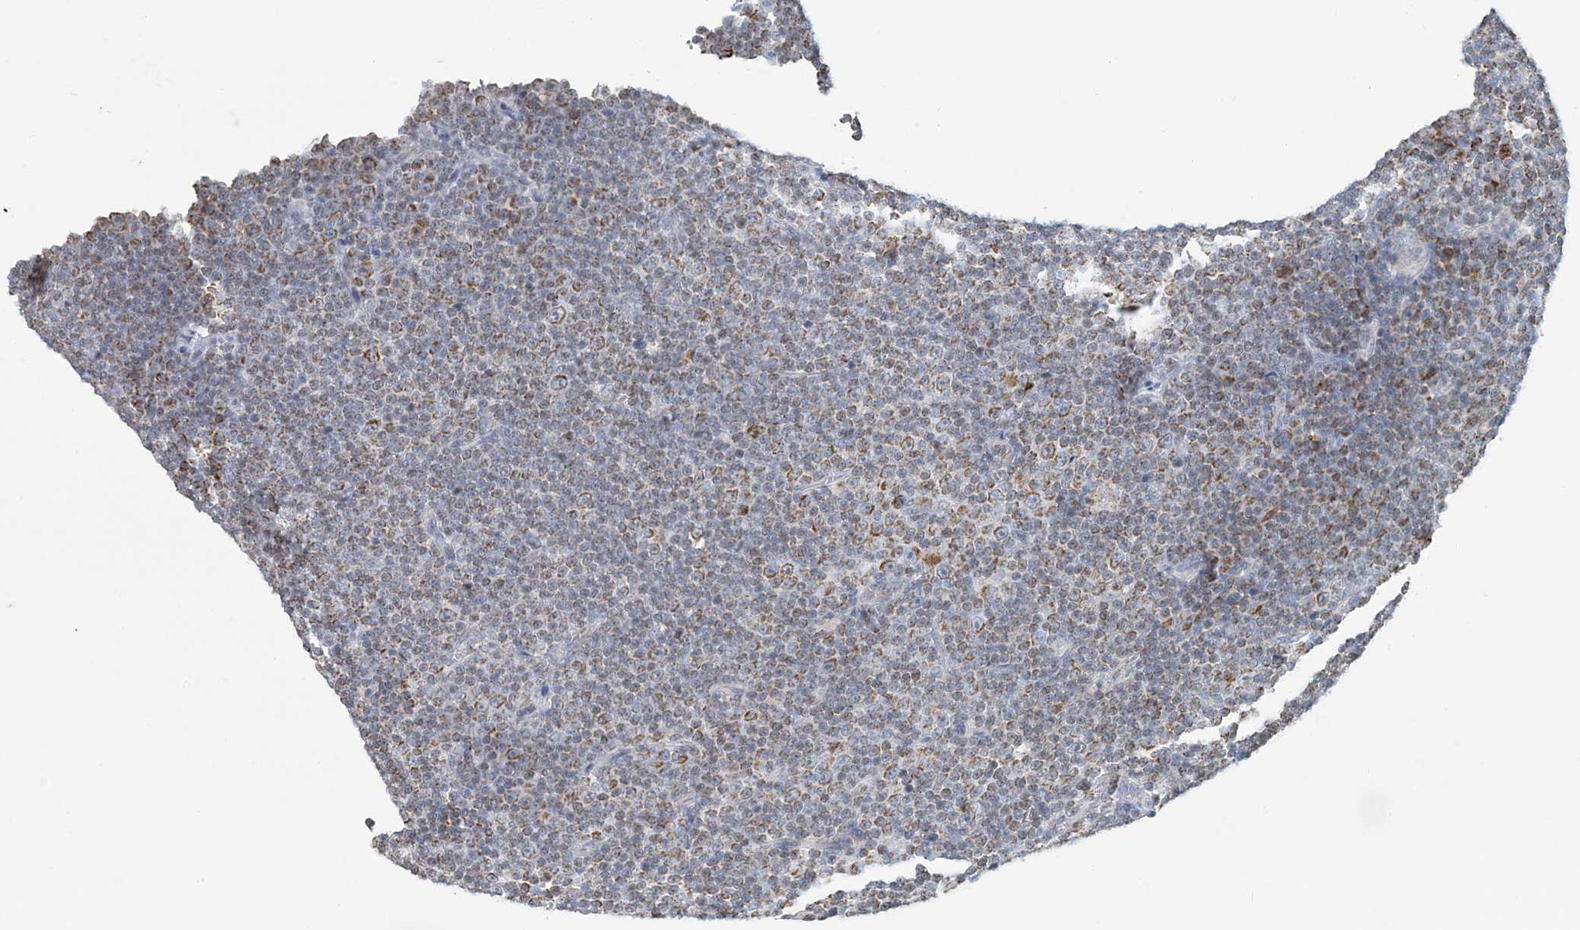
{"staining": {"intensity": "moderate", "quantity": ">75%", "location": "cytoplasmic/membranous"}, "tissue": "lymphoma", "cell_type": "Tumor cells", "image_type": "cancer", "snomed": [{"axis": "morphology", "description": "Malignant lymphoma, non-Hodgkin's type, Low grade"}, {"axis": "topography", "description": "Lymph node"}], "caption": "Immunohistochemistry (IHC) staining of lymphoma, which demonstrates medium levels of moderate cytoplasmic/membranous expression in about >75% of tumor cells indicating moderate cytoplasmic/membranous protein positivity. The staining was performed using DAB (brown) for protein detection and nuclei were counterstained in hematoxylin (blue).", "gene": "BDH1", "patient": {"sex": "female", "age": 67}}